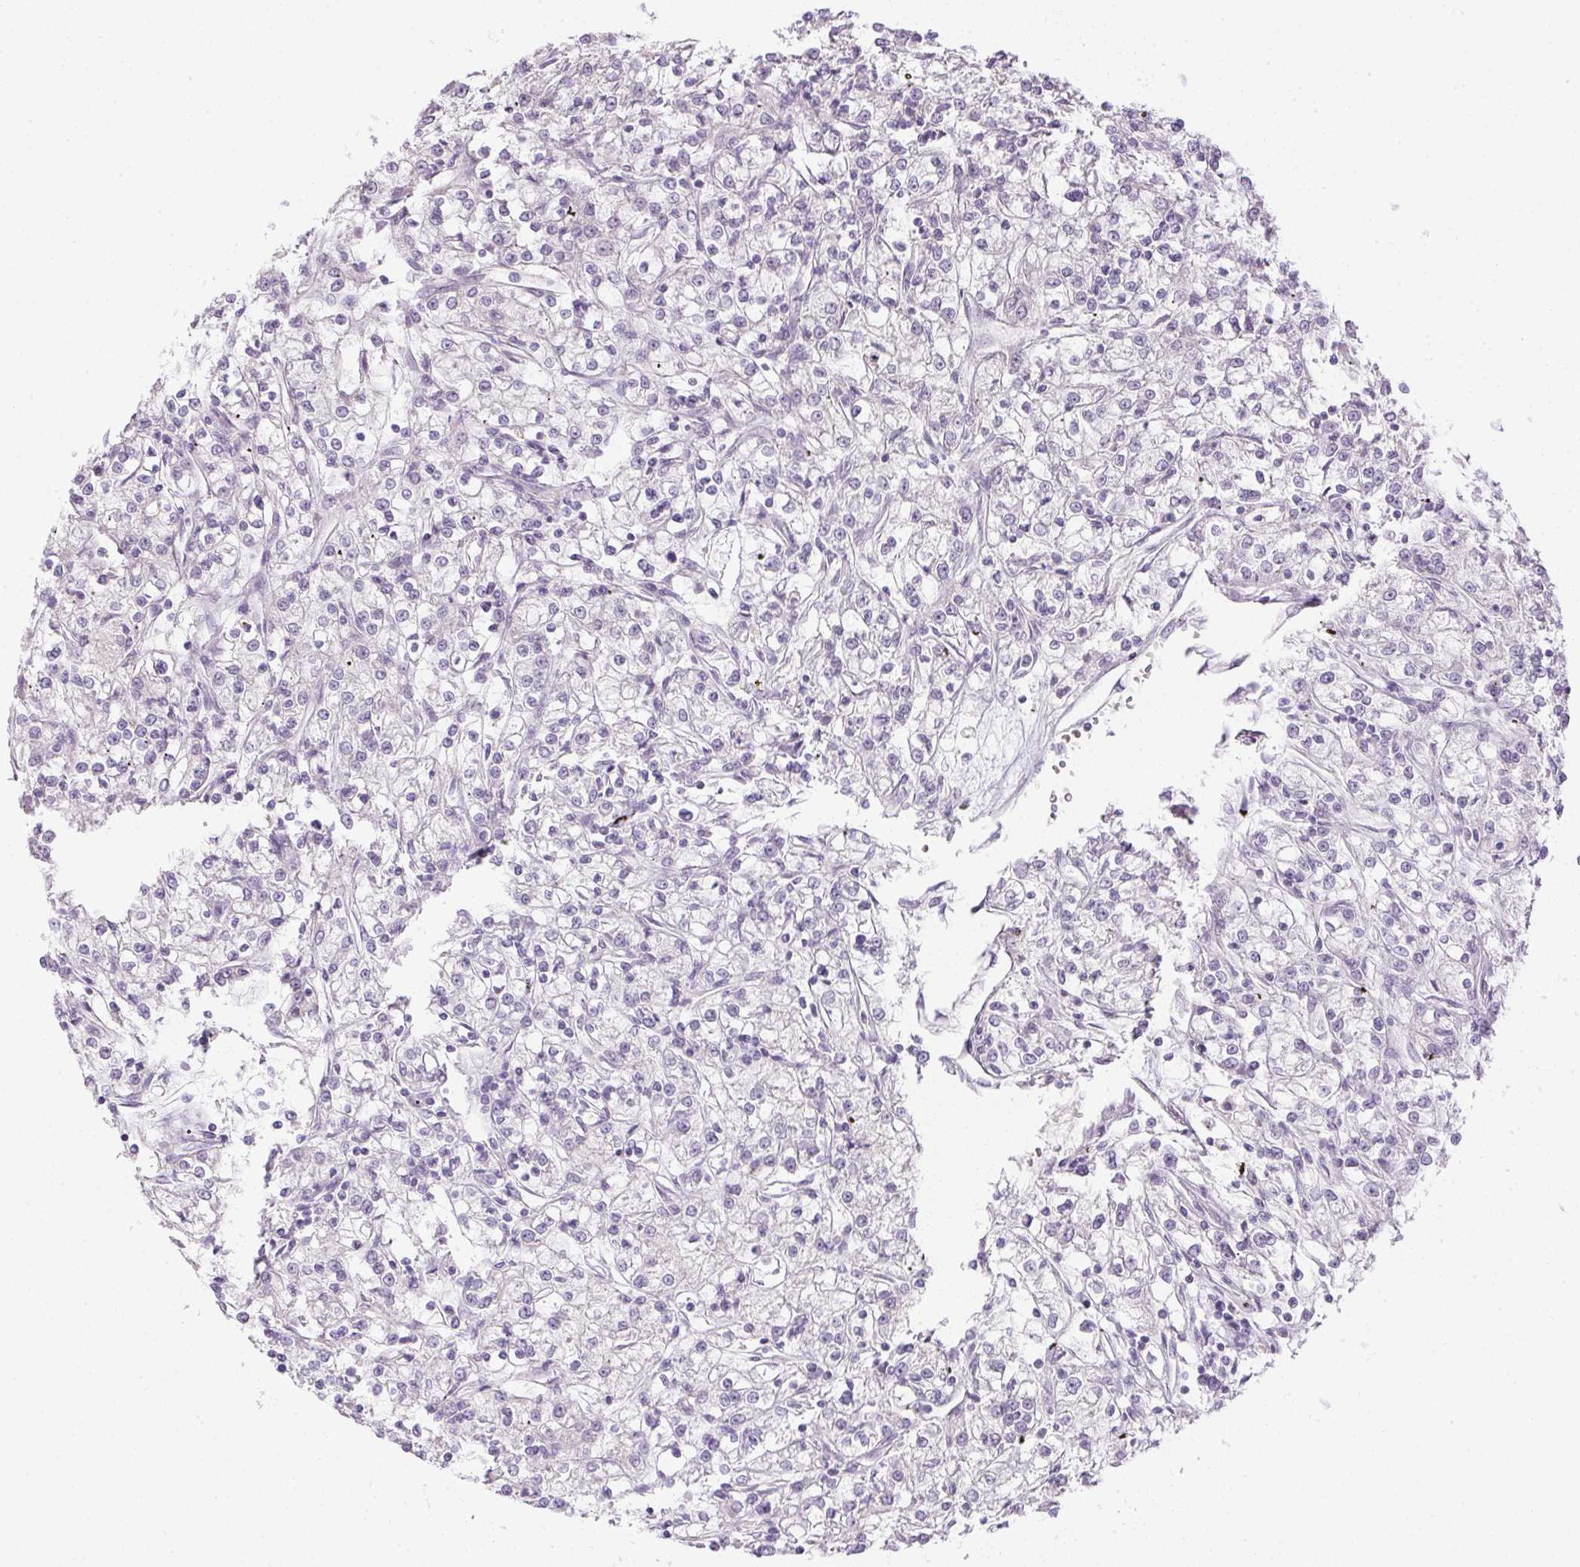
{"staining": {"intensity": "negative", "quantity": "none", "location": "none"}, "tissue": "renal cancer", "cell_type": "Tumor cells", "image_type": "cancer", "snomed": [{"axis": "morphology", "description": "Adenocarcinoma, NOS"}, {"axis": "topography", "description": "Kidney"}], "caption": "IHC micrograph of neoplastic tissue: human renal adenocarcinoma stained with DAB reveals no significant protein expression in tumor cells.", "gene": "CTCFL", "patient": {"sex": "female", "age": 59}}